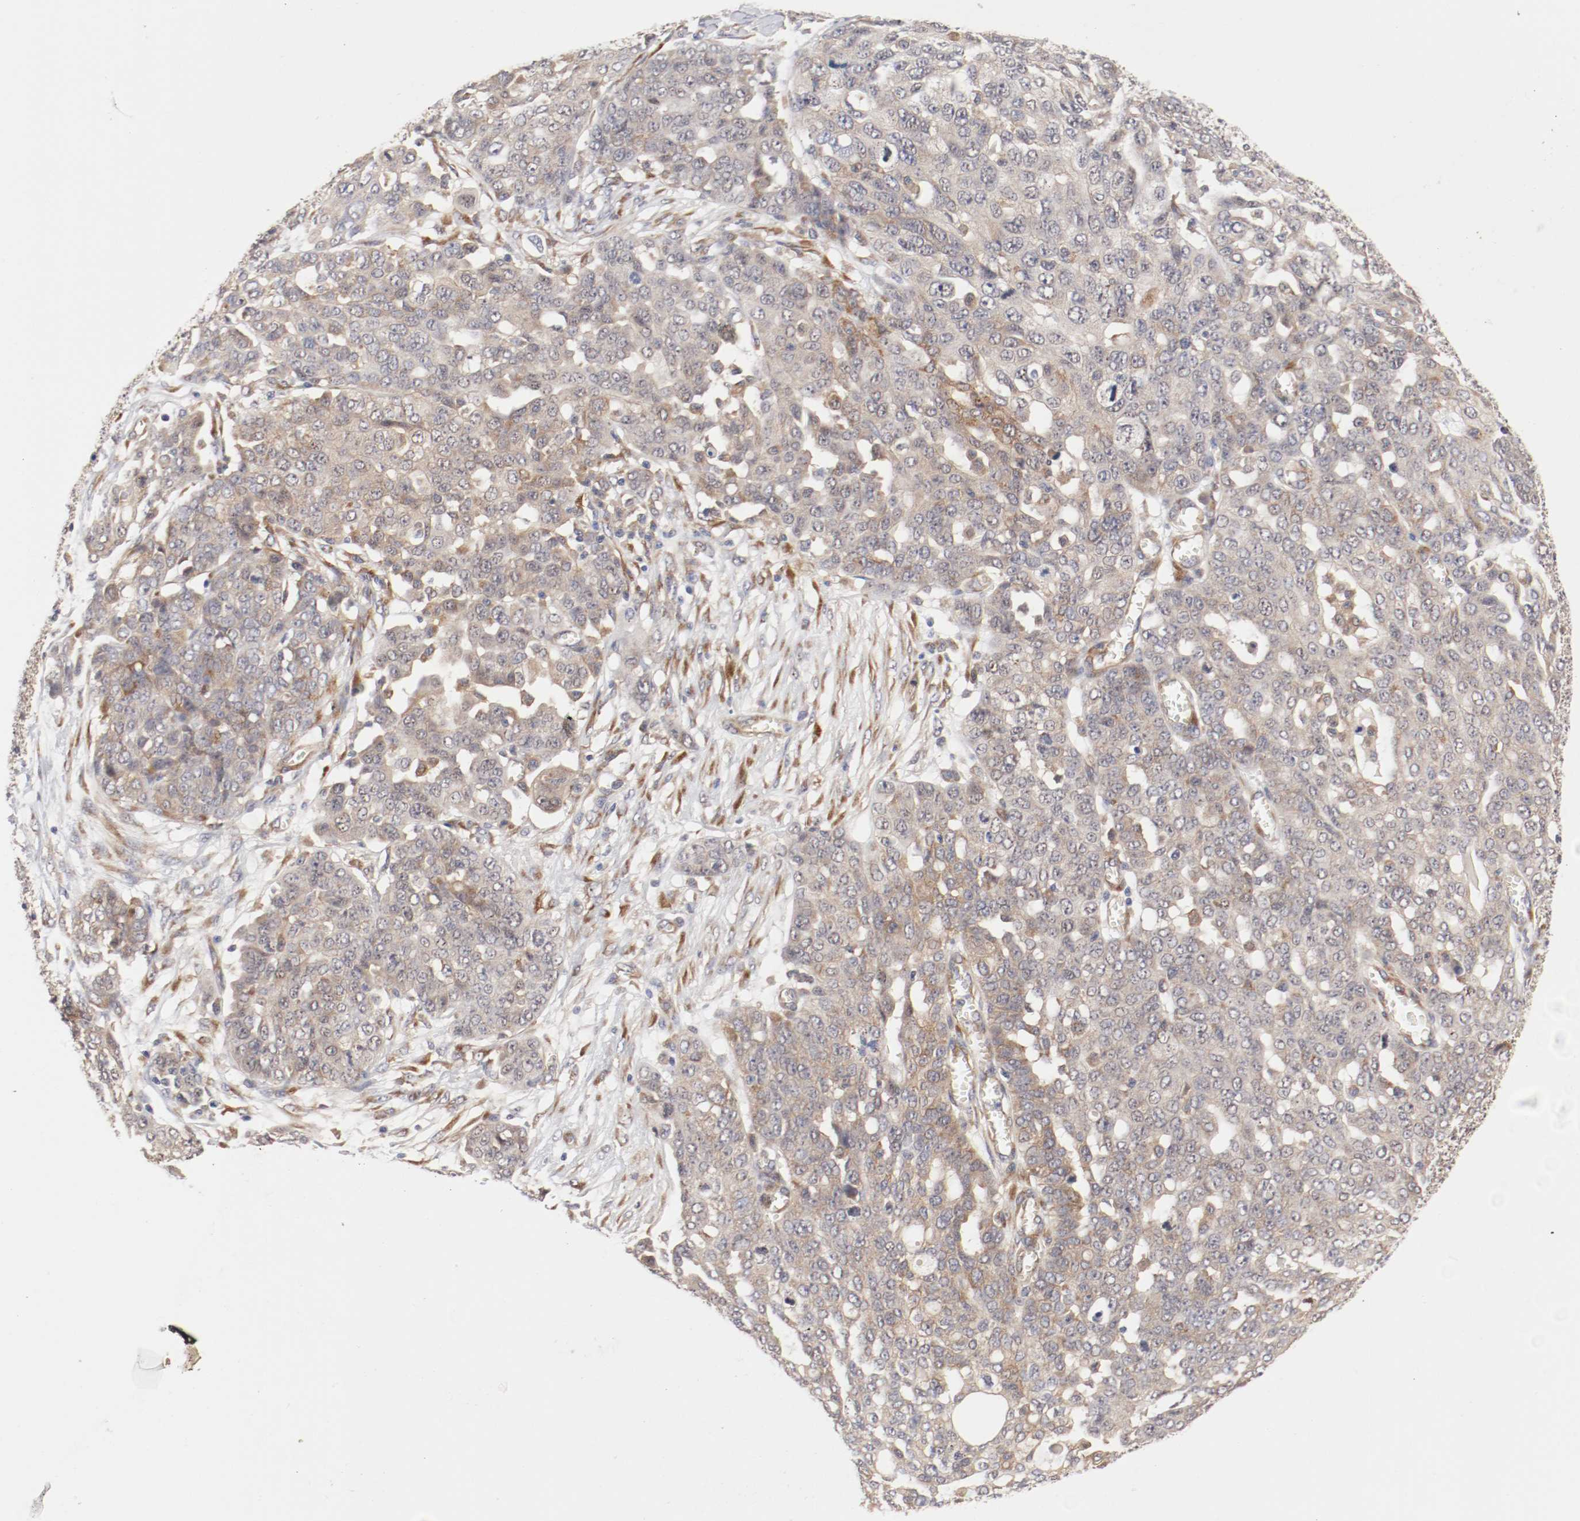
{"staining": {"intensity": "weak", "quantity": "25%-75%", "location": "cytoplasmic/membranous"}, "tissue": "ovarian cancer", "cell_type": "Tumor cells", "image_type": "cancer", "snomed": [{"axis": "morphology", "description": "Cystadenocarcinoma, serous, NOS"}, {"axis": "topography", "description": "Soft tissue"}, {"axis": "topography", "description": "Ovary"}], "caption": "Protein expression analysis of ovarian serous cystadenocarcinoma reveals weak cytoplasmic/membranous positivity in about 25%-75% of tumor cells.", "gene": "FKBP3", "patient": {"sex": "female", "age": 57}}